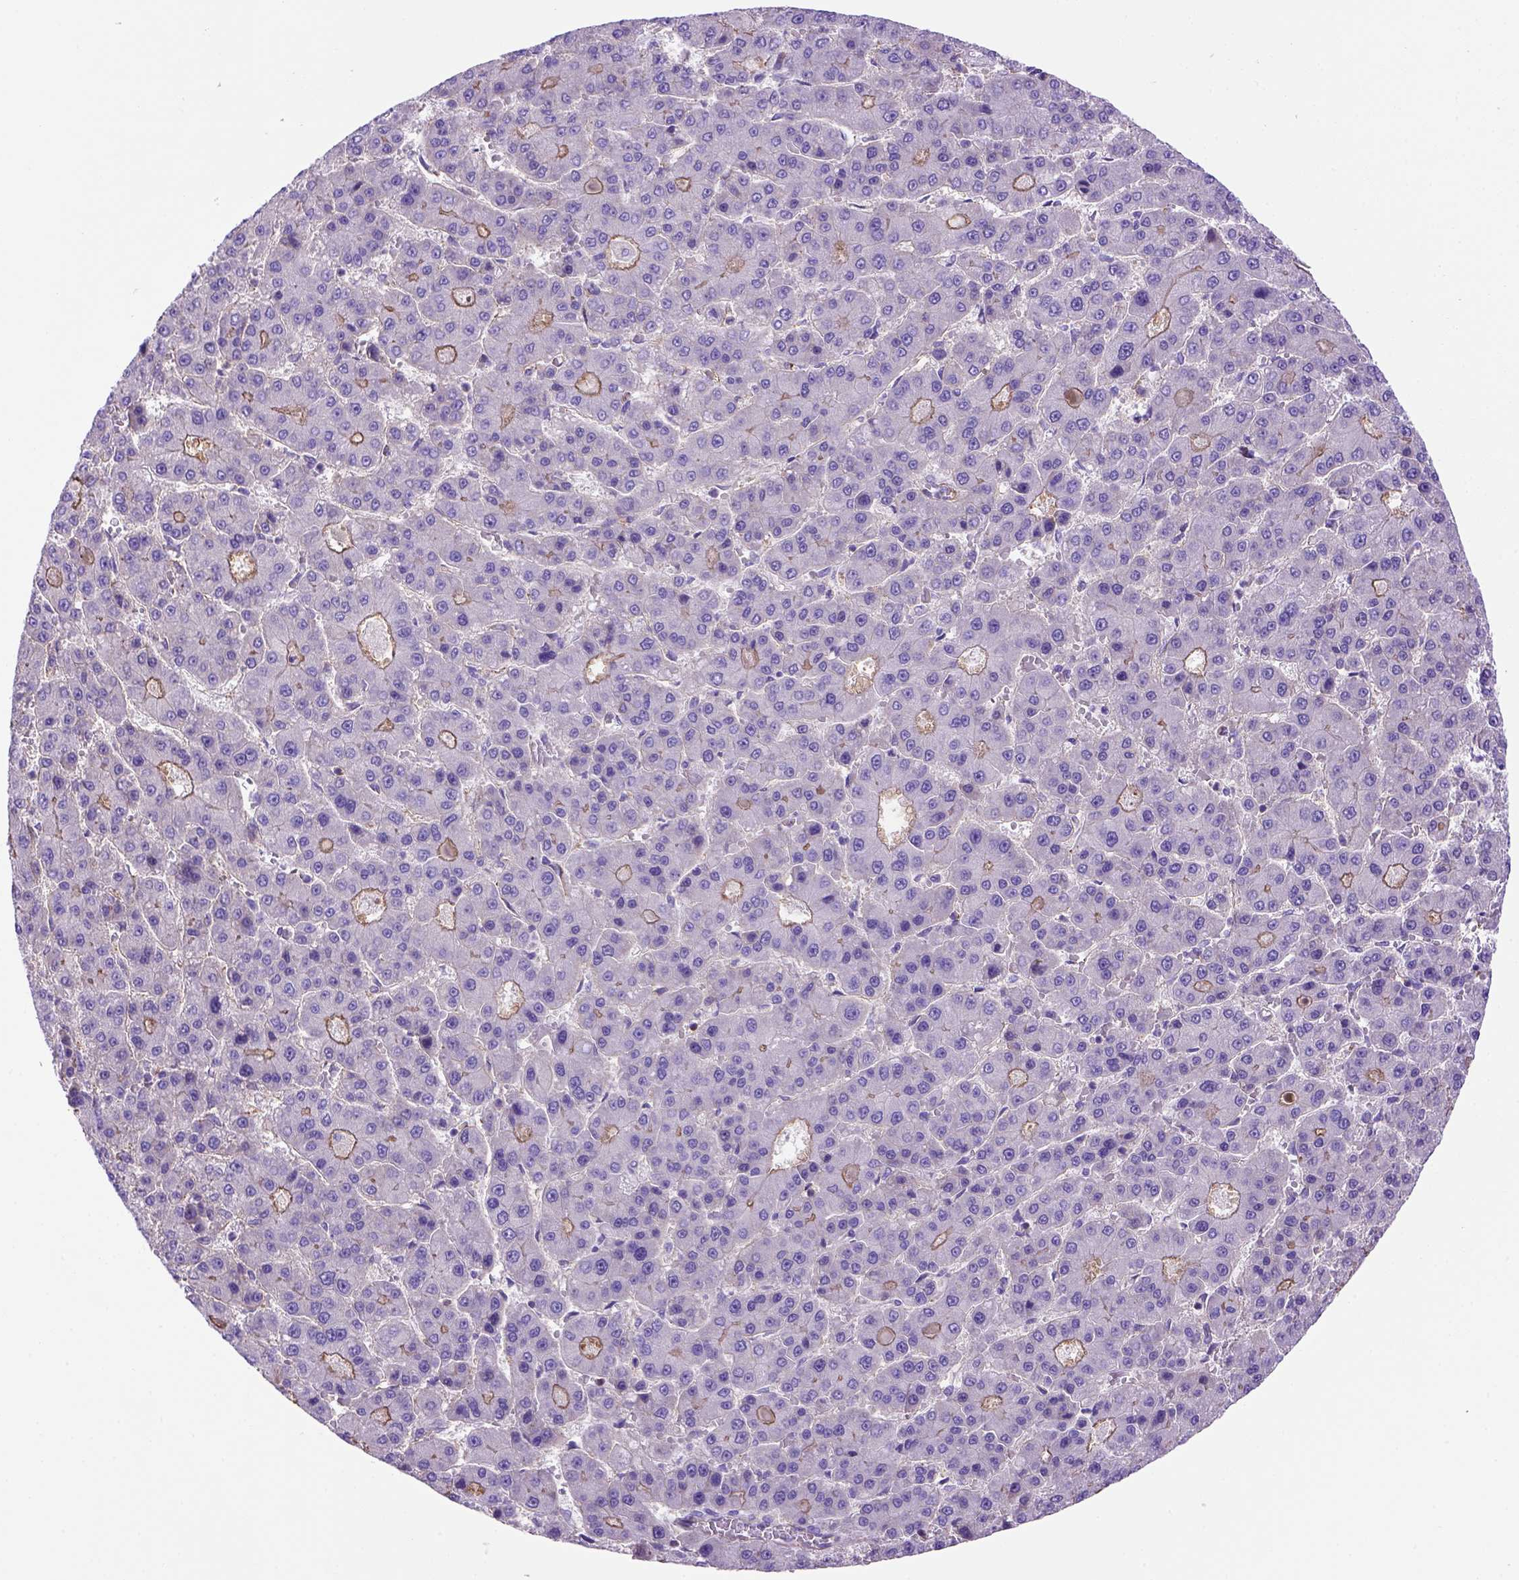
{"staining": {"intensity": "moderate", "quantity": "<25%", "location": "cytoplasmic/membranous"}, "tissue": "liver cancer", "cell_type": "Tumor cells", "image_type": "cancer", "snomed": [{"axis": "morphology", "description": "Carcinoma, Hepatocellular, NOS"}, {"axis": "topography", "description": "Liver"}], "caption": "A histopathology image of liver cancer (hepatocellular carcinoma) stained for a protein shows moderate cytoplasmic/membranous brown staining in tumor cells.", "gene": "PEX12", "patient": {"sex": "male", "age": 70}}